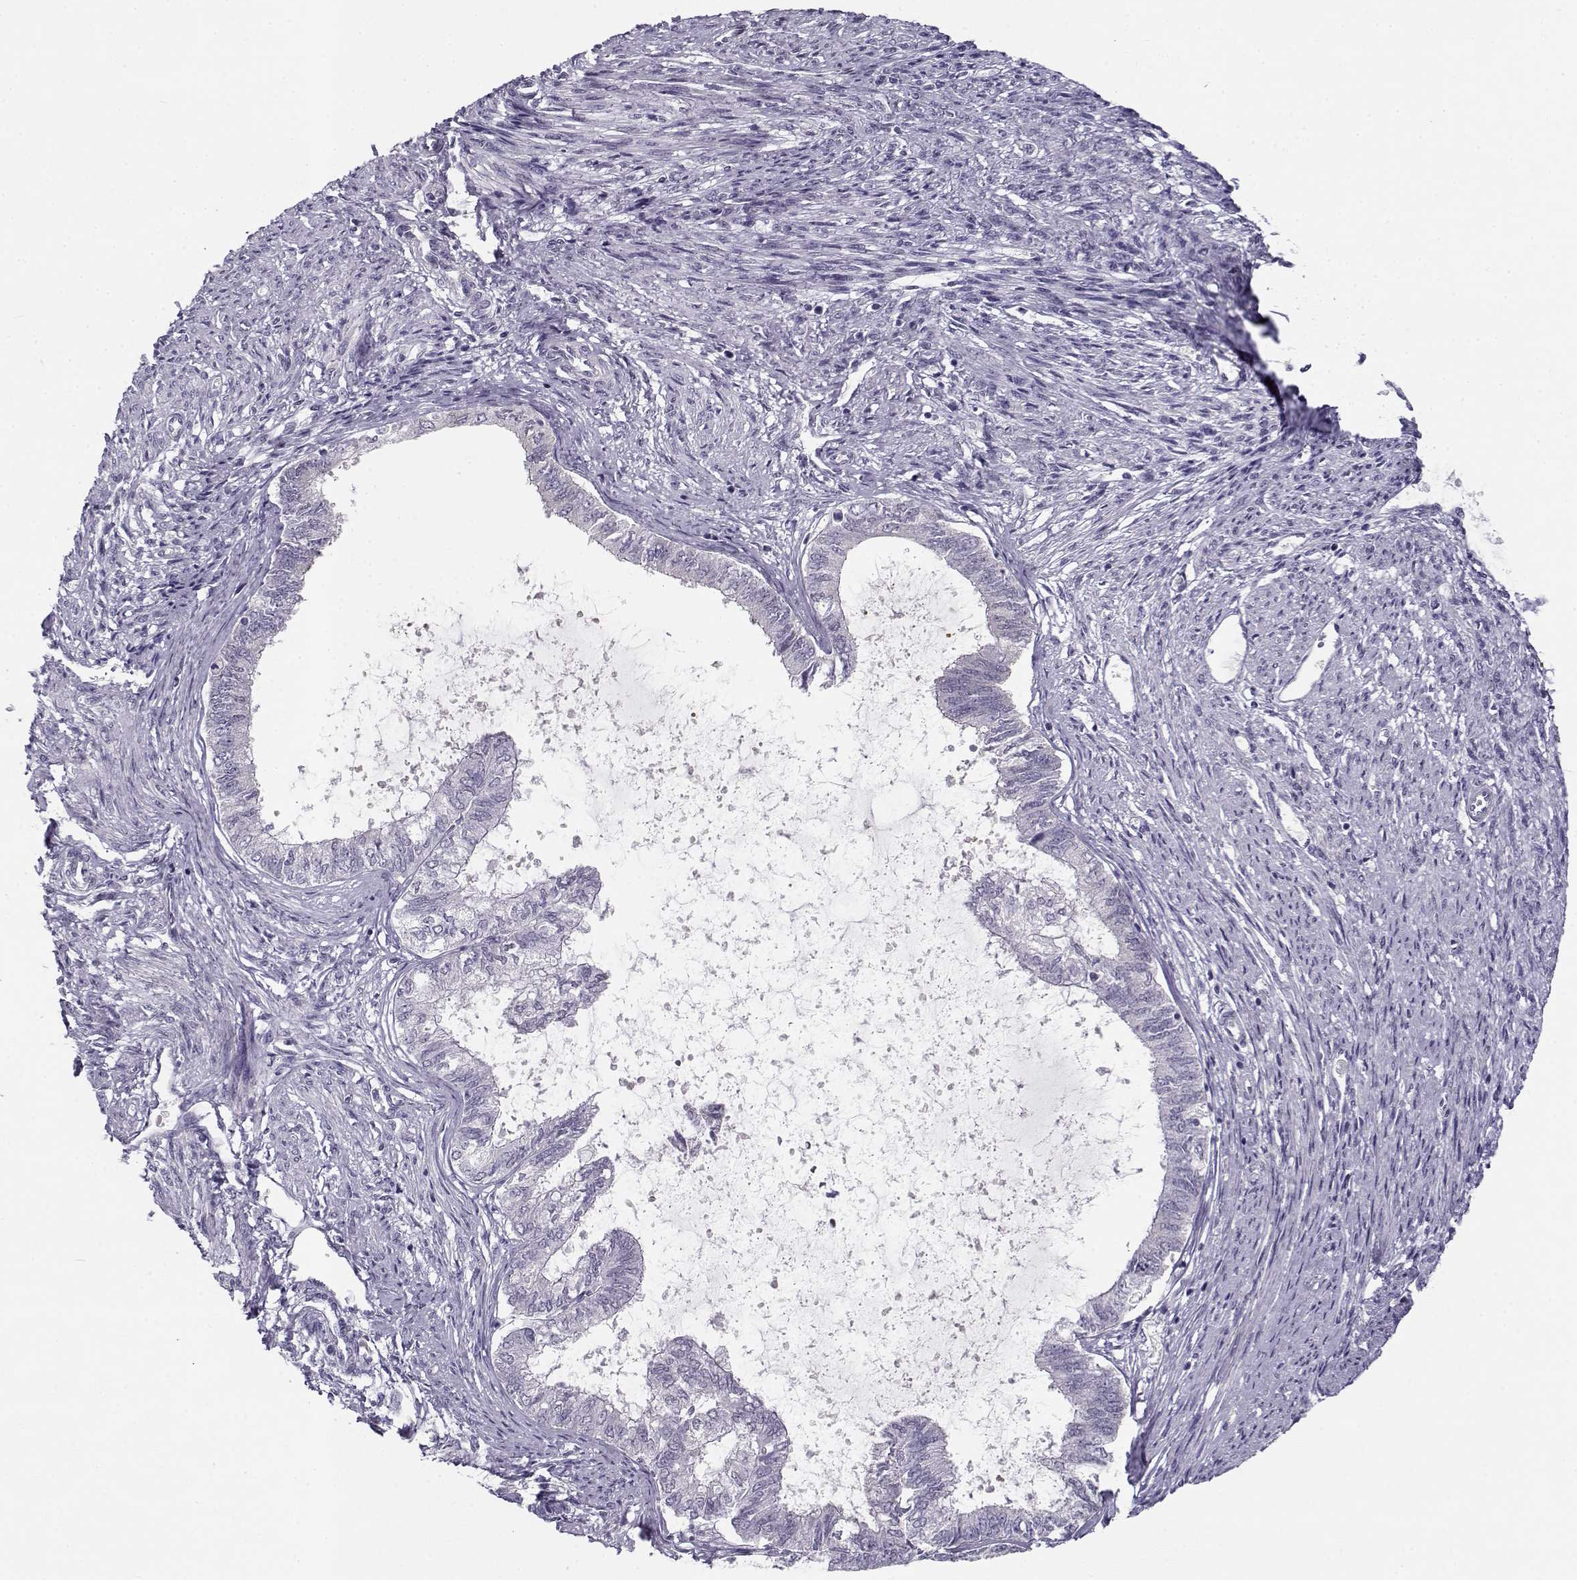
{"staining": {"intensity": "negative", "quantity": "none", "location": "none"}, "tissue": "endometrial cancer", "cell_type": "Tumor cells", "image_type": "cancer", "snomed": [{"axis": "morphology", "description": "Adenocarcinoma, NOS"}, {"axis": "topography", "description": "Endometrium"}], "caption": "Photomicrograph shows no protein expression in tumor cells of adenocarcinoma (endometrial) tissue. (DAB (3,3'-diaminobenzidine) IHC, high magnification).", "gene": "C16orf86", "patient": {"sex": "female", "age": 86}}